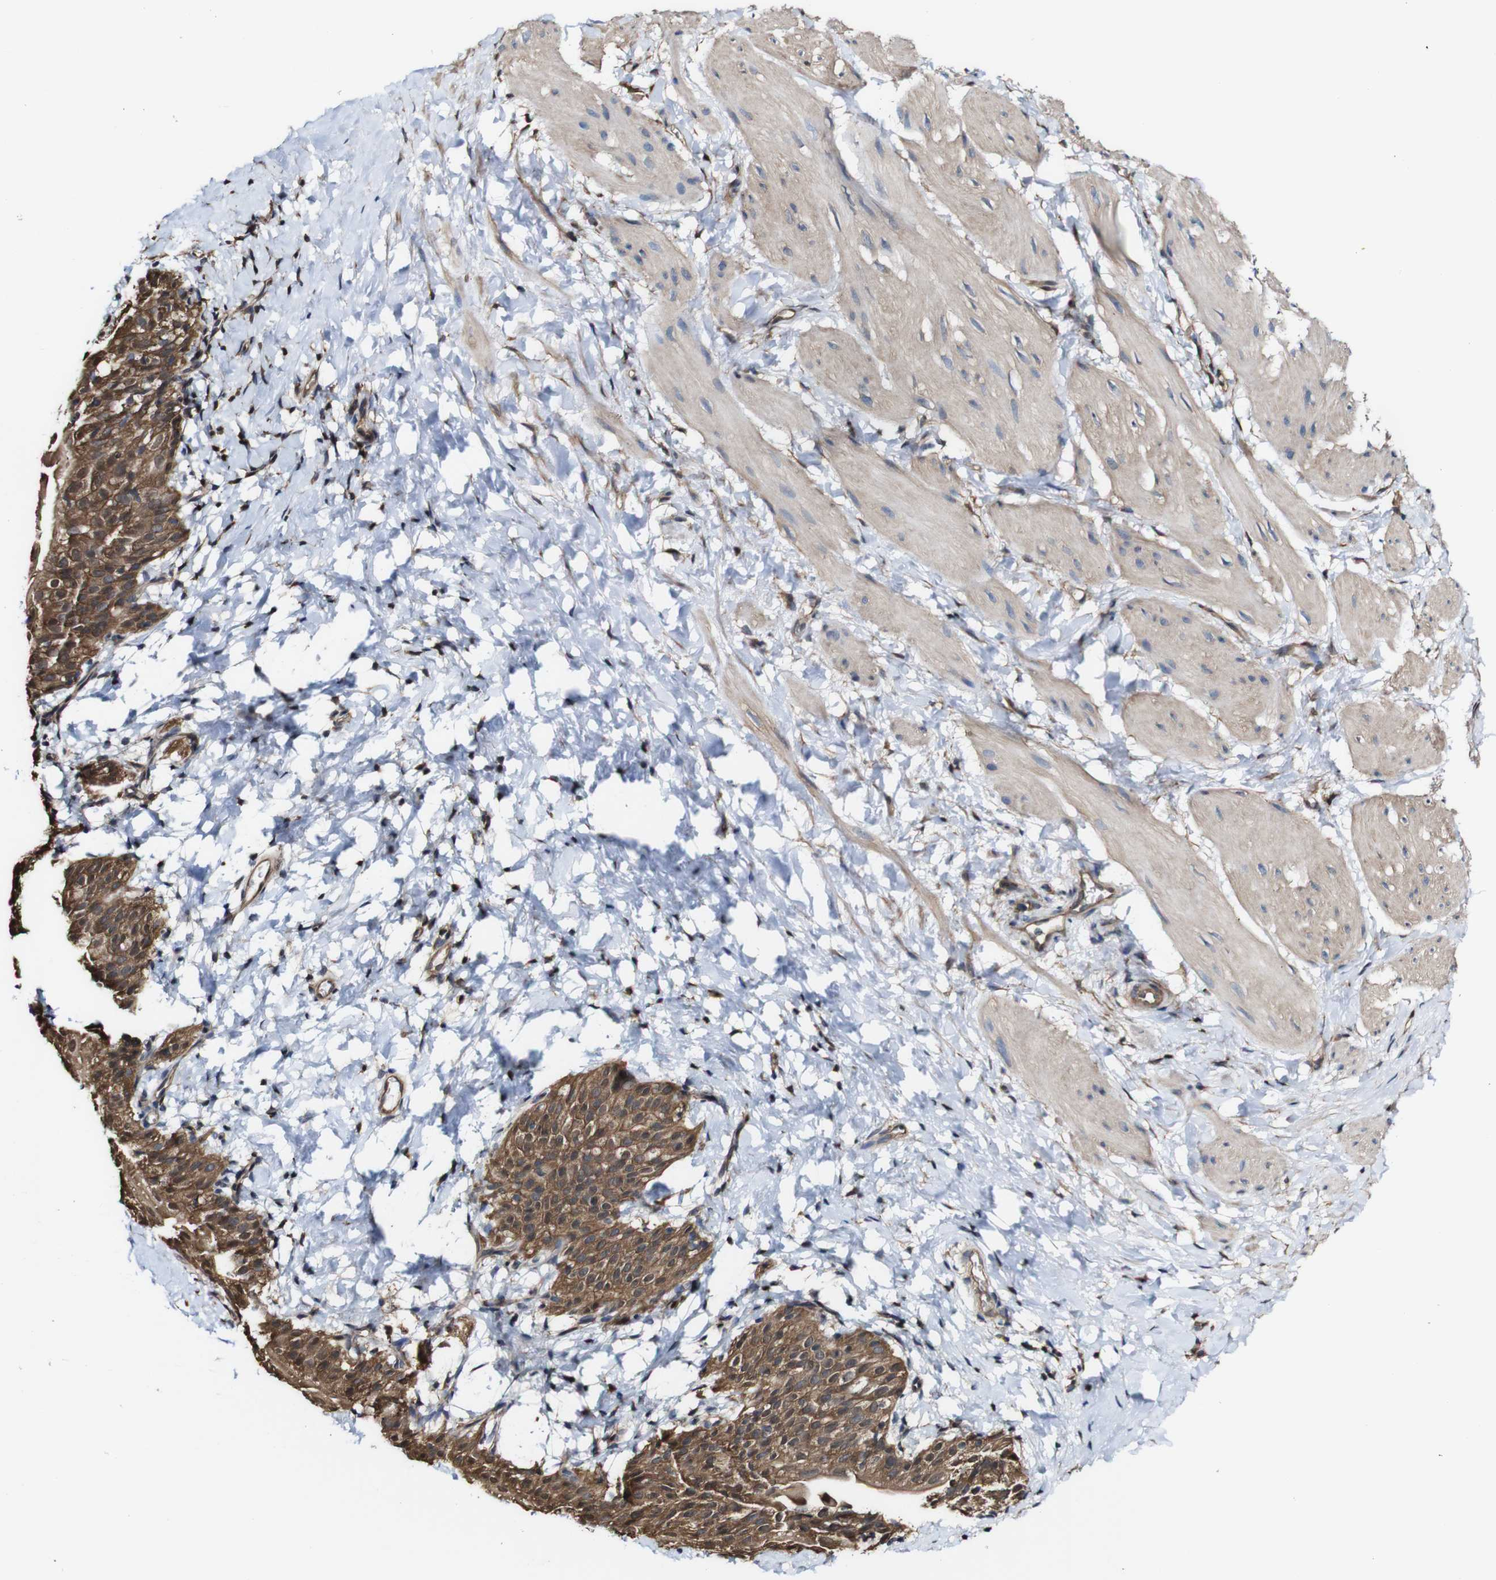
{"staining": {"intensity": "weak", "quantity": "25%-75%", "location": "cytoplasmic/membranous"}, "tissue": "smooth muscle", "cell_type": "Smooth muscle cells", "image_type": "normal", "snomed": [{"axis": "morphology", "description": "Normal tissue, NOS"}, {"axis": "topography", "description": "Smooth muscle"}], "caption": "An immunohistochemistry histopathology image of normal tissue is shown. Protein staining in brown labels weak cytoplasmic/membranous positivity in smooth muscle within smooth muscle cells.", "gene": "PTPRR", "patient": {"sex": "male", "age": 16}}